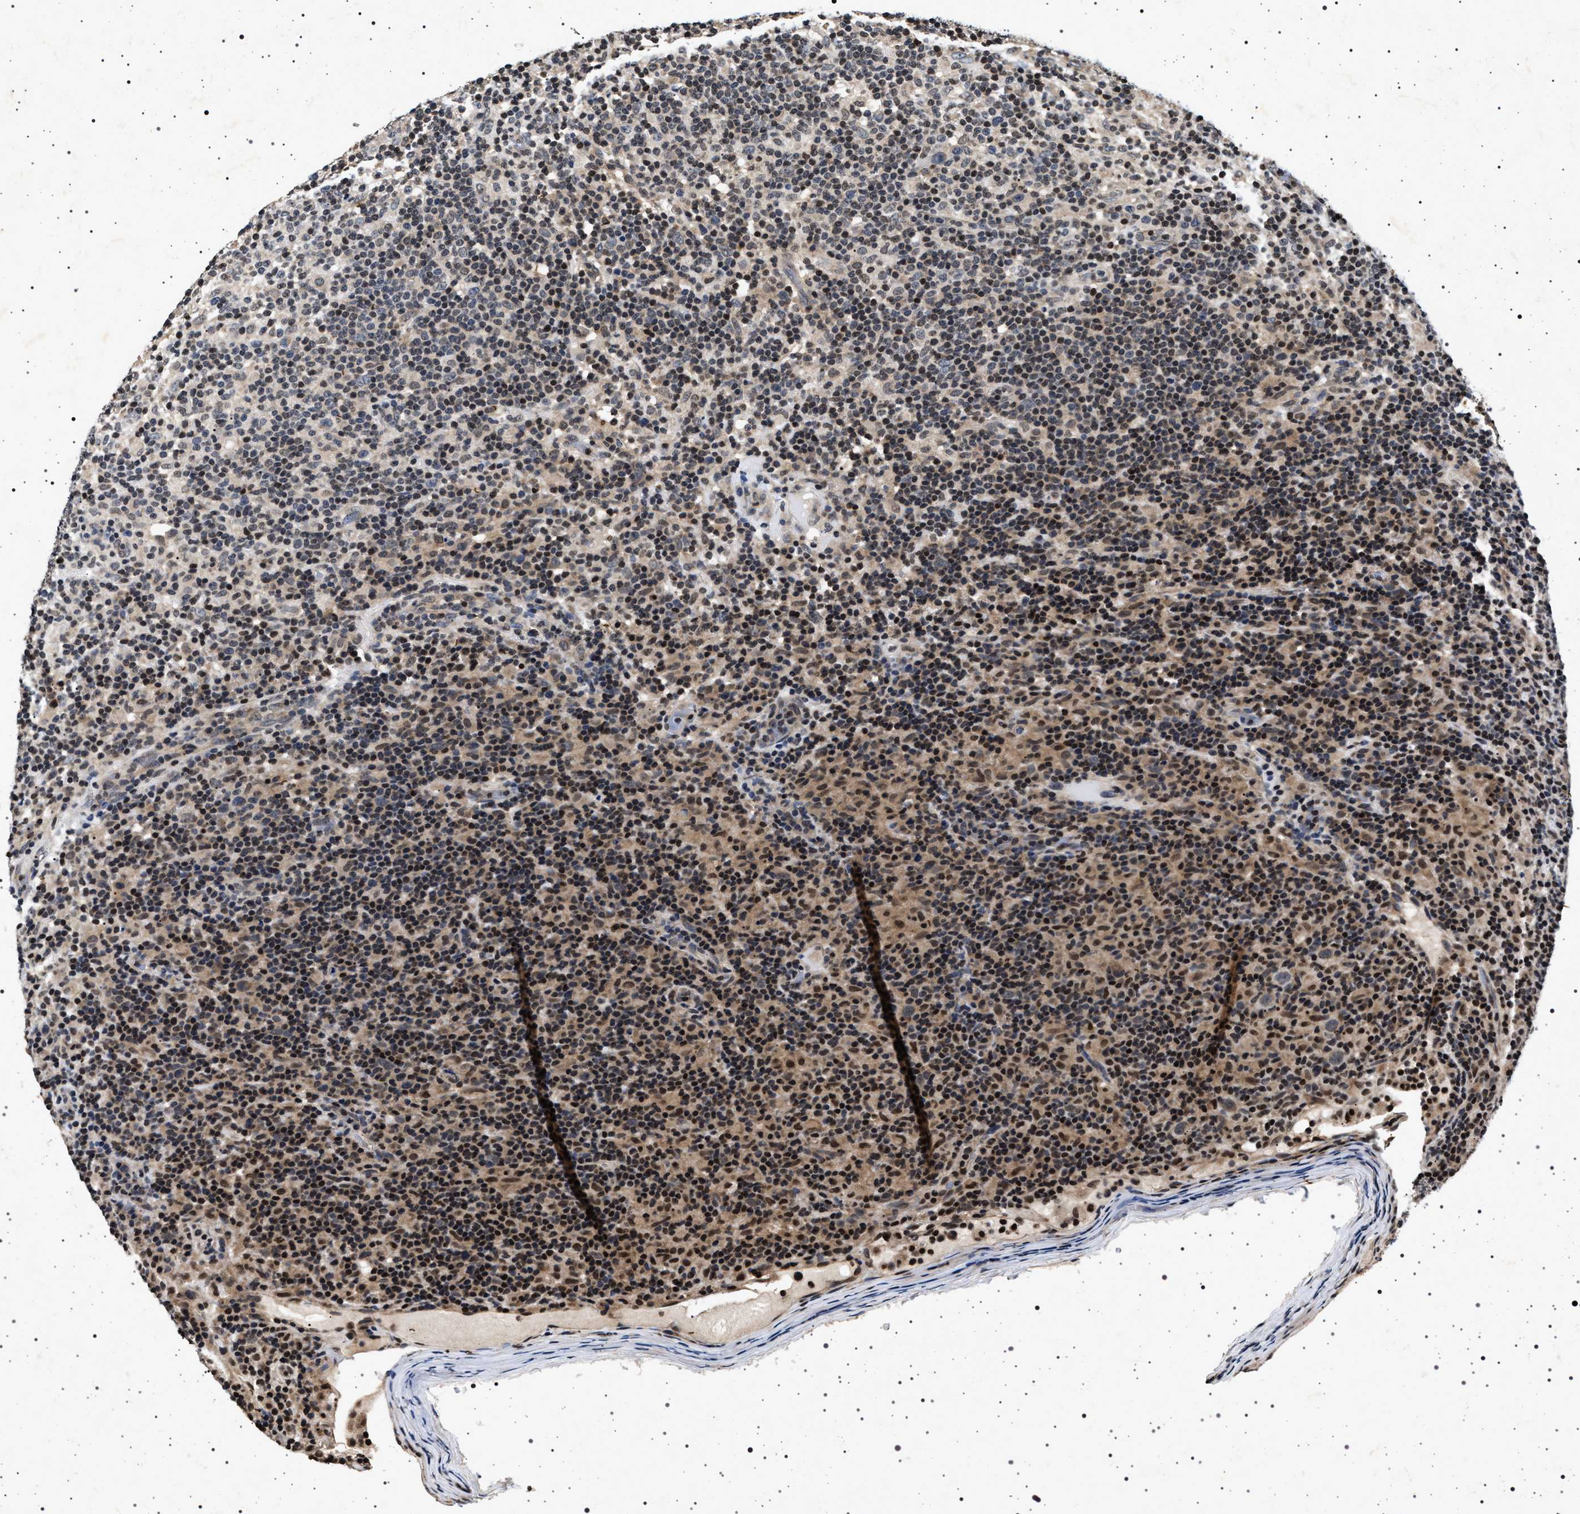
{"staining": {"intensity": "weak", "quantity": "<25%", "location": "cytoplasmic/membranous"}, "tissue": "lymphoma", "cell_type": "Tumor cells", "image_type": "cancer", "snomed": [{"axis": "morphology", "description": "Hodgkin's disease, NOS"}, {"axis": "topography", "description": "Lymph node"}], "caption": "Lymphoma stained for a protein using immunohistochemistry (IHC) shows no expression tumor cells.", "gene": "CDKN1B", "patient": {"sex": "male", "age": 70}}